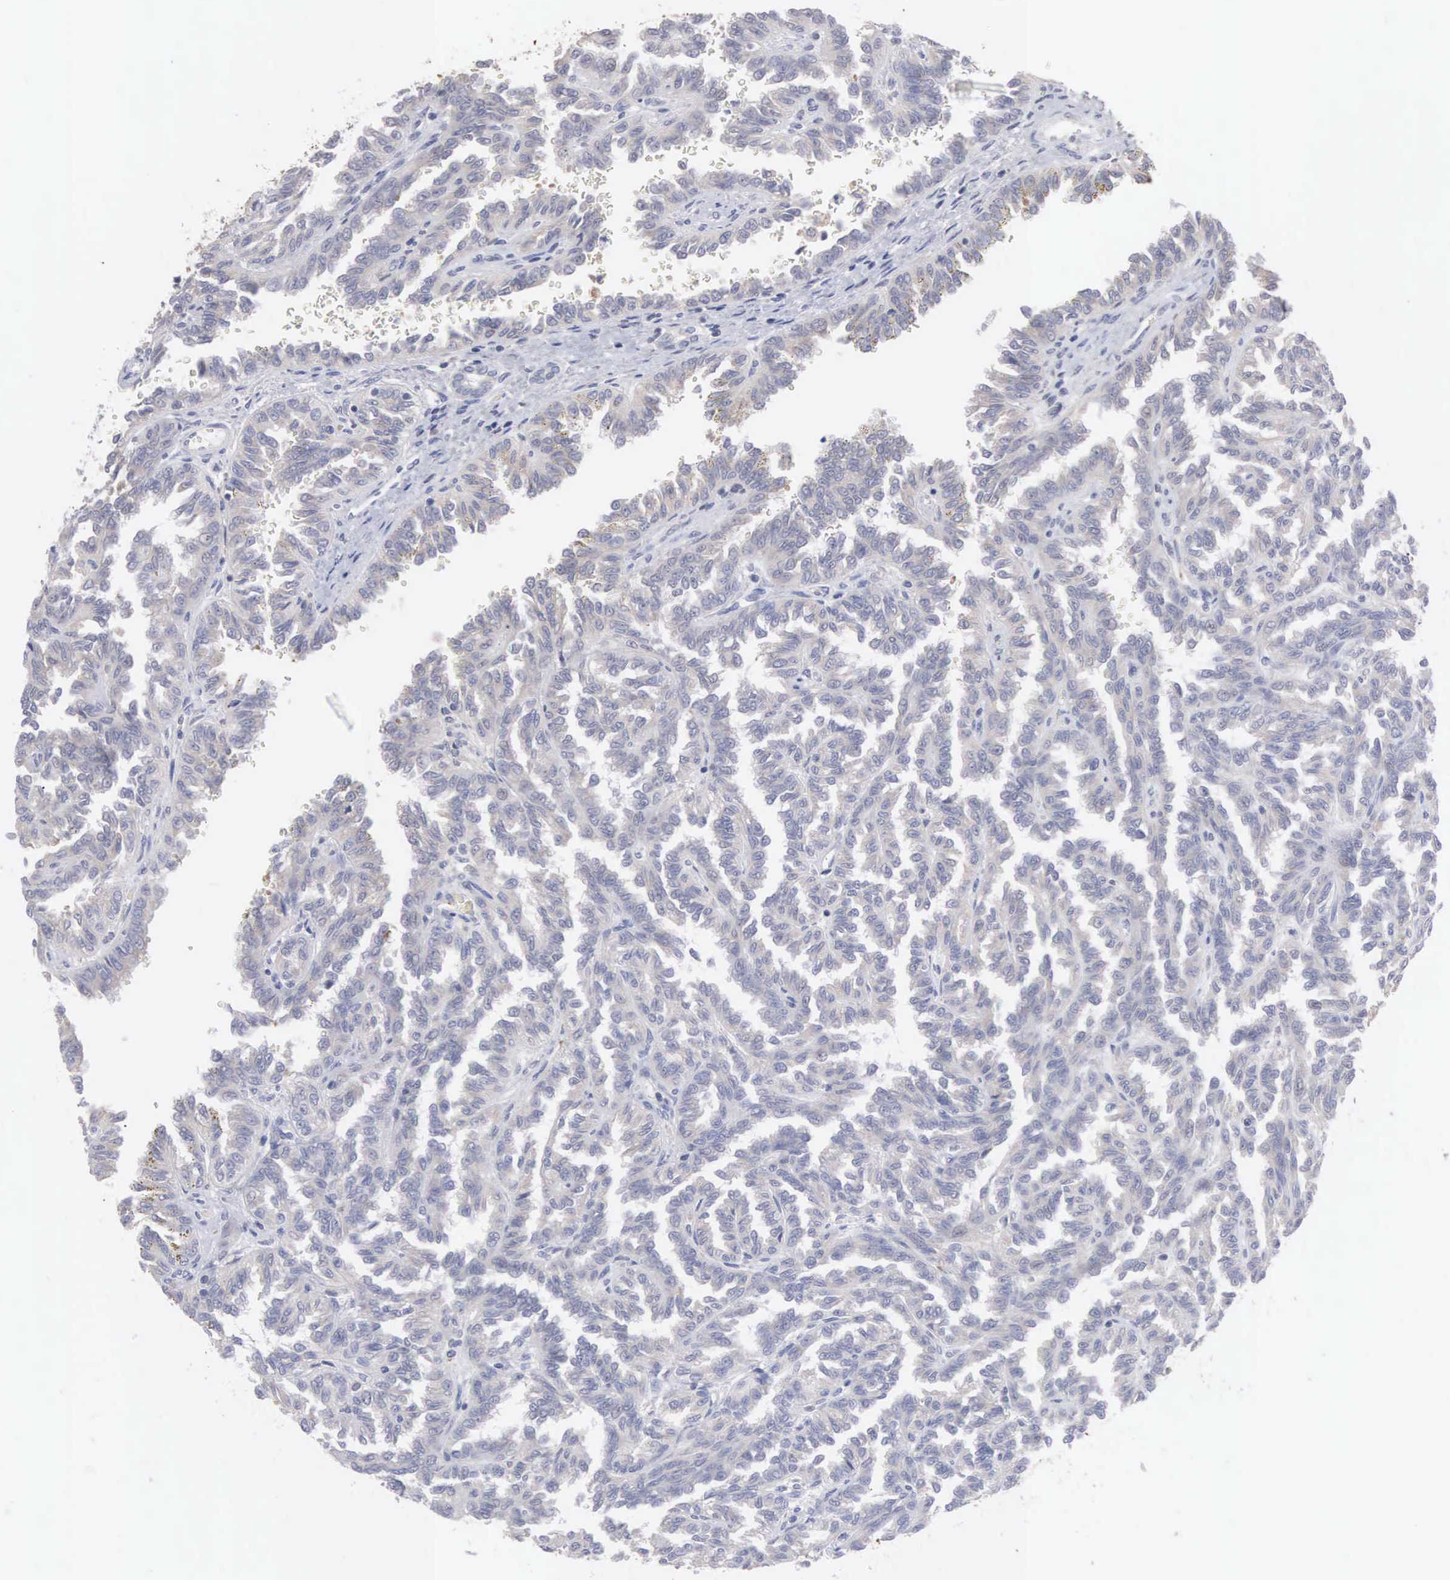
{"staining": {"intensity": "negative", "quantity": "none", "location": "none"}, "tissue": "renal cancer", "cell_type": "Tumor cells", "image_type": "cancer", "snomed": [{"axis": "morphology", "description": "Inflammation, NOS"}, {"axis": "morphology", "description": "Adenocarcinoma, NOS"}, {"axis": "topography", "description": "Kidney"}], "caption": "This is an immunohistochemistry (IHC) histopathology image of human adenocarcinoma (renal). There is no expression in tumor cells.", "gene": "ACOT4", "patient": {"sex": "male", "age": 68}}